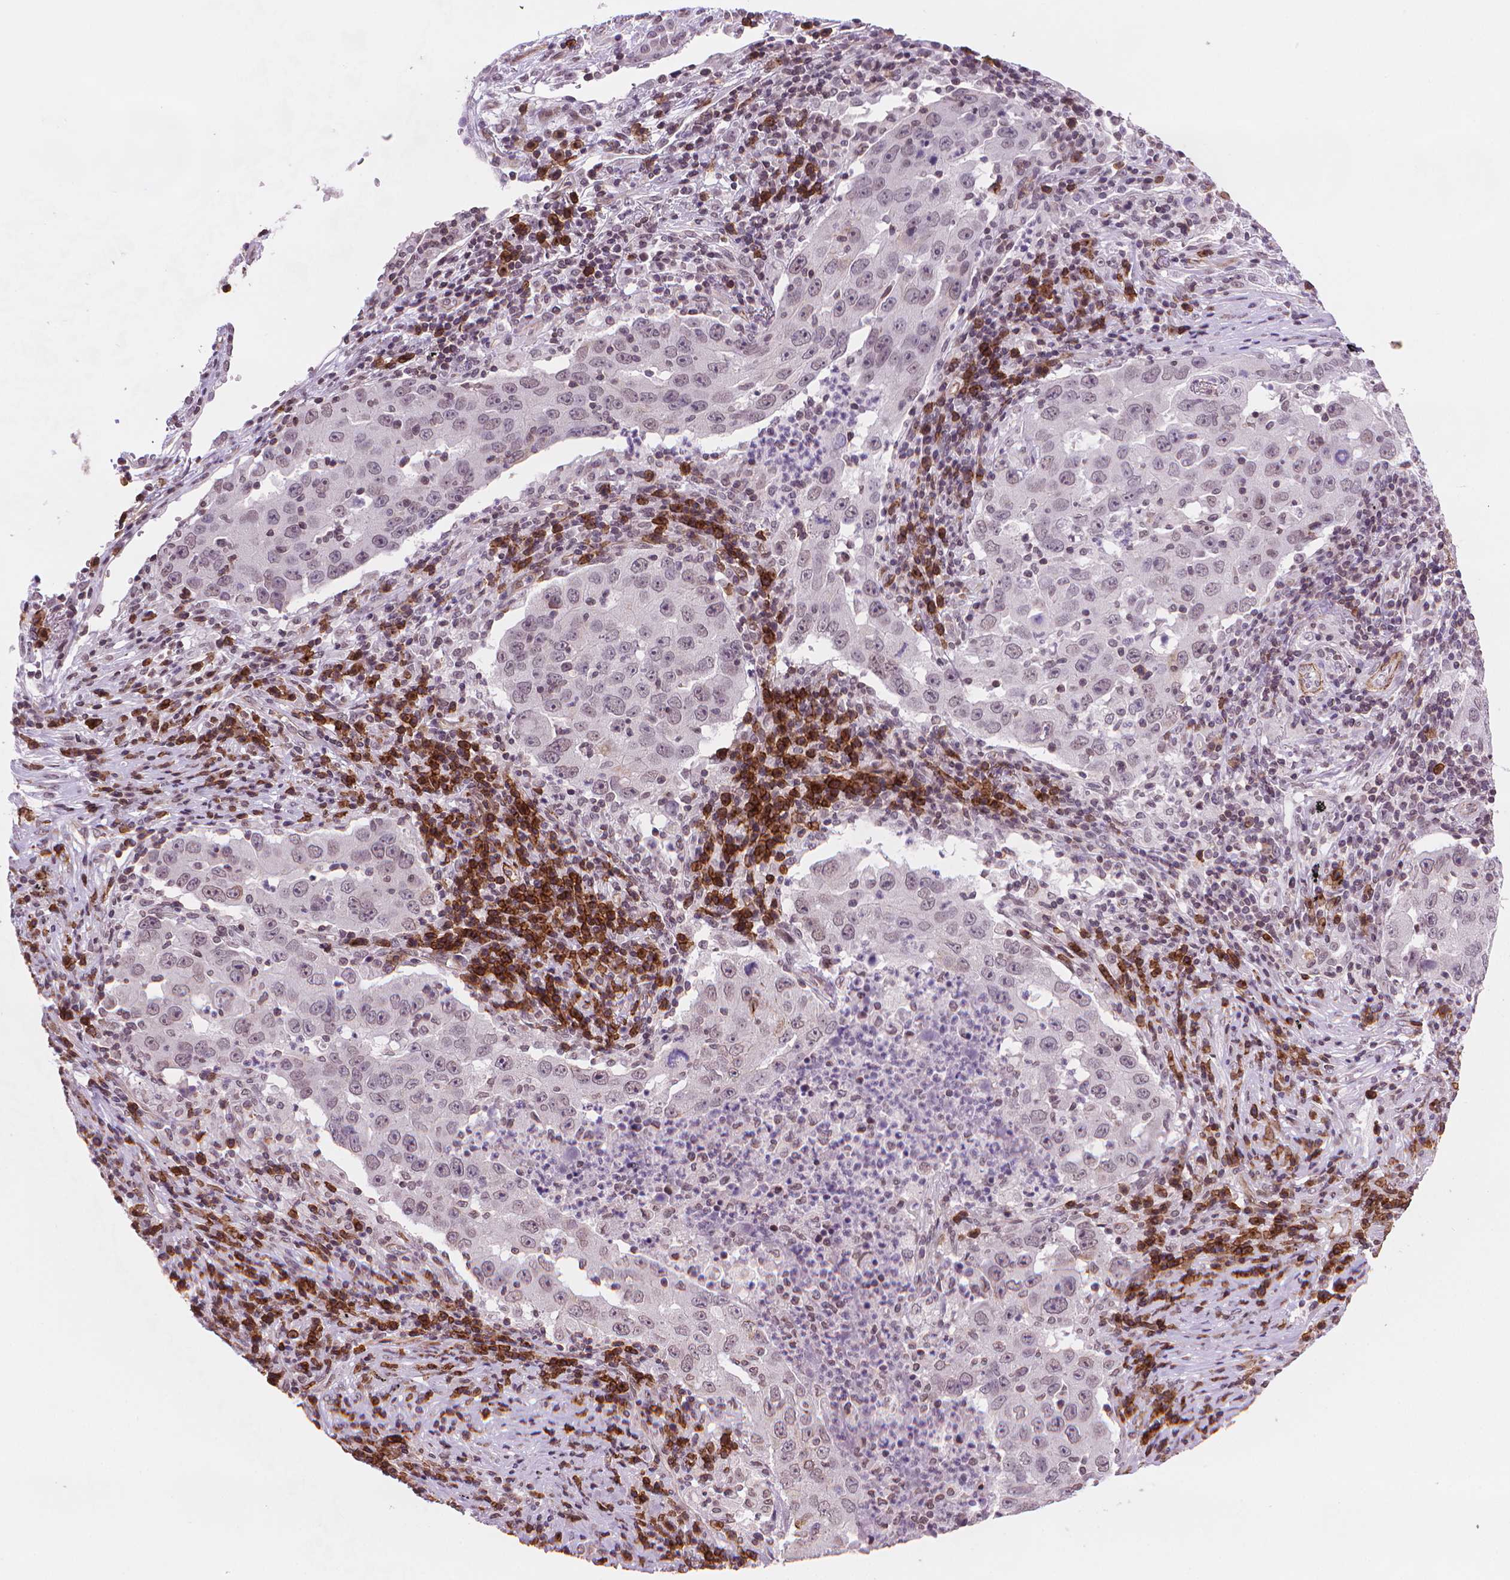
{"staining": {"intensity": "negative", "quantity": "none", "location": "none"}, "tissue": "lung cancer", "cell_type": "Tumor cells", "image_type": "cancer", "snomed": [{"axis": "morphology", "description": "Adenocarcinoma, NOS"}, {"axis": "topography", "description": "Lung"}], "caption": "Tumor cells are negative for brown protein staining in adenocarcinoma (lung). (Immunohistochemistry (ihc), brightfield microscopy, high magnification).", "gene": "TMEM184A", "patient": {"sex": "male", "age": 73}}